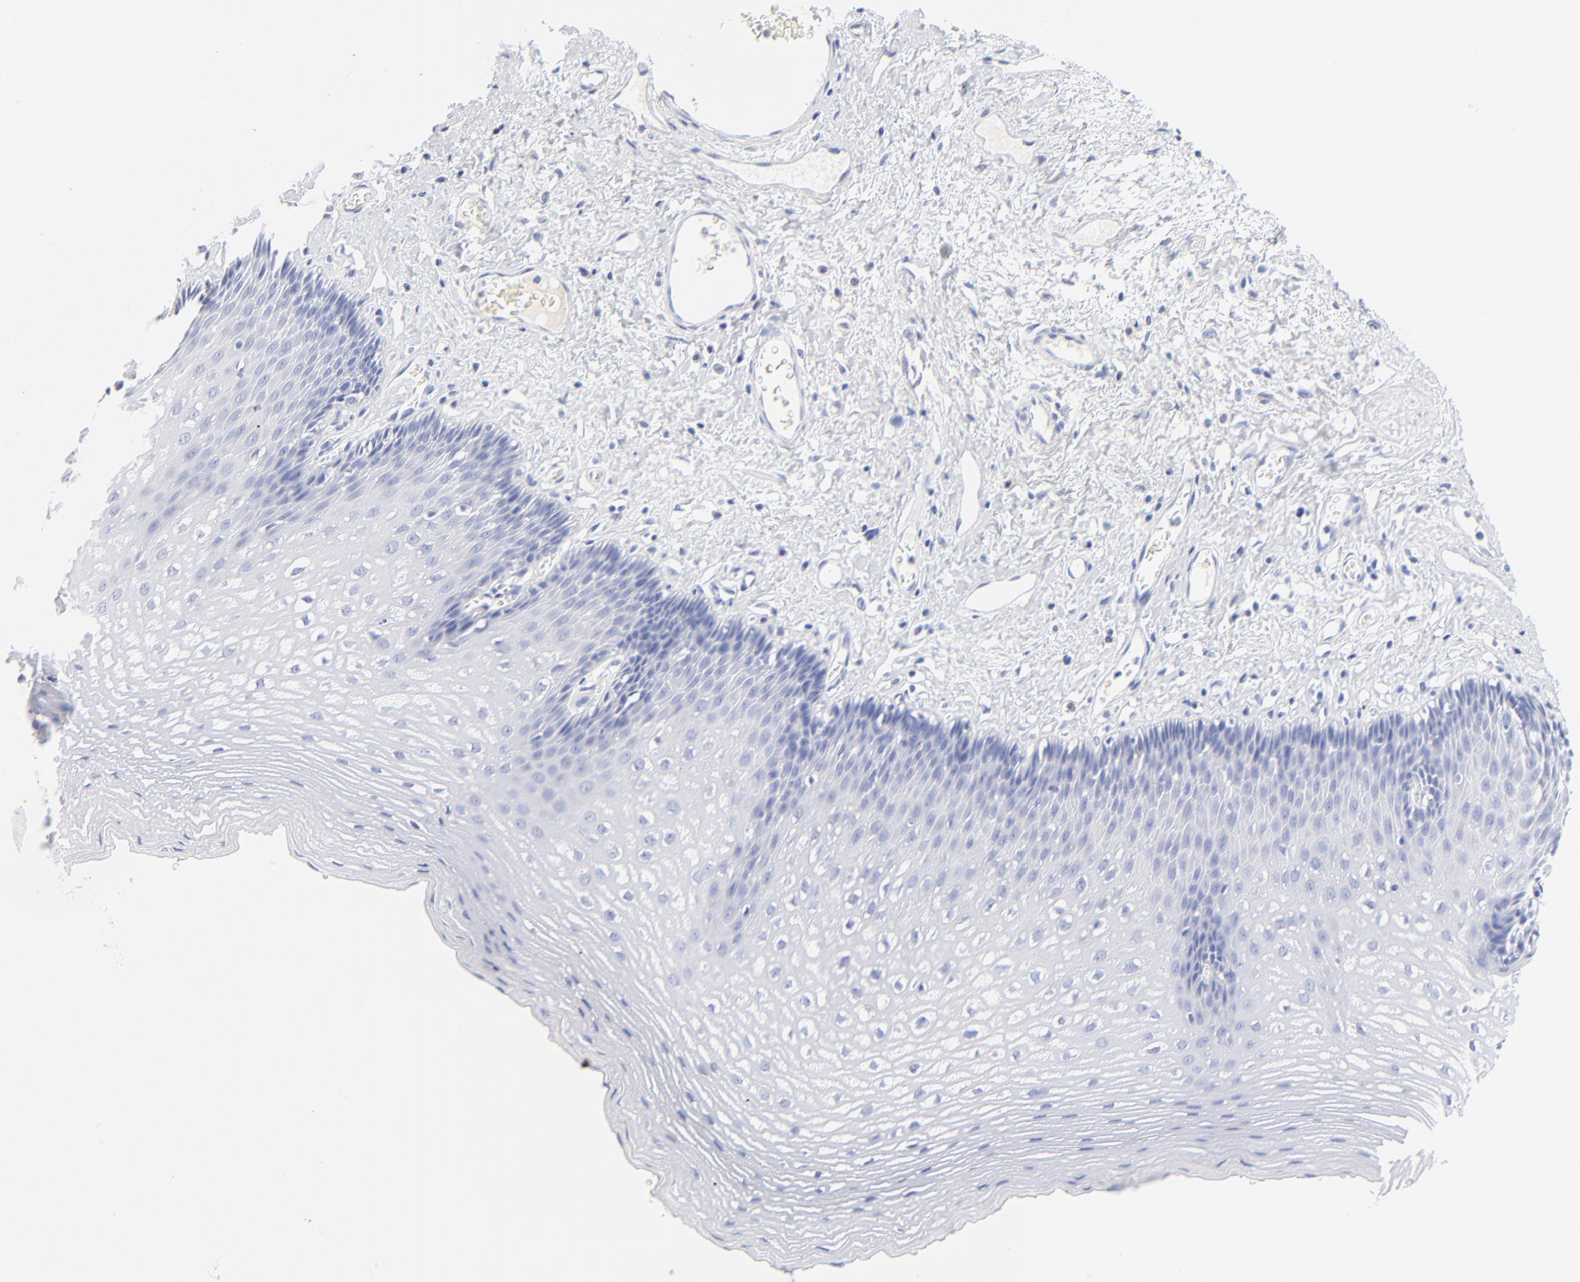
{"staining": {"intensity": "negative", "quantity": "none", "location": "none"}, "tissue": "esophagus", "cell_type": "Squamous epithelial cells", "image_type": "normal", "snomed": [{"axis": "morphology", "description": "Normal tissue, NOS"}, {"axis": "topography", "description": "Esophagus"}], "caption": "Squamous epithelial cells are negative for protein expression in unremarkable human esophagus. Brightfield microscopy of immunohistochemistry stained with DAB (3,3'-diaminobenzidine) (brown) and hematoxylin (blue), captured at high magnification.", "gene": "SULT4A1", "patient": {"sex": "female", "age": 70}}